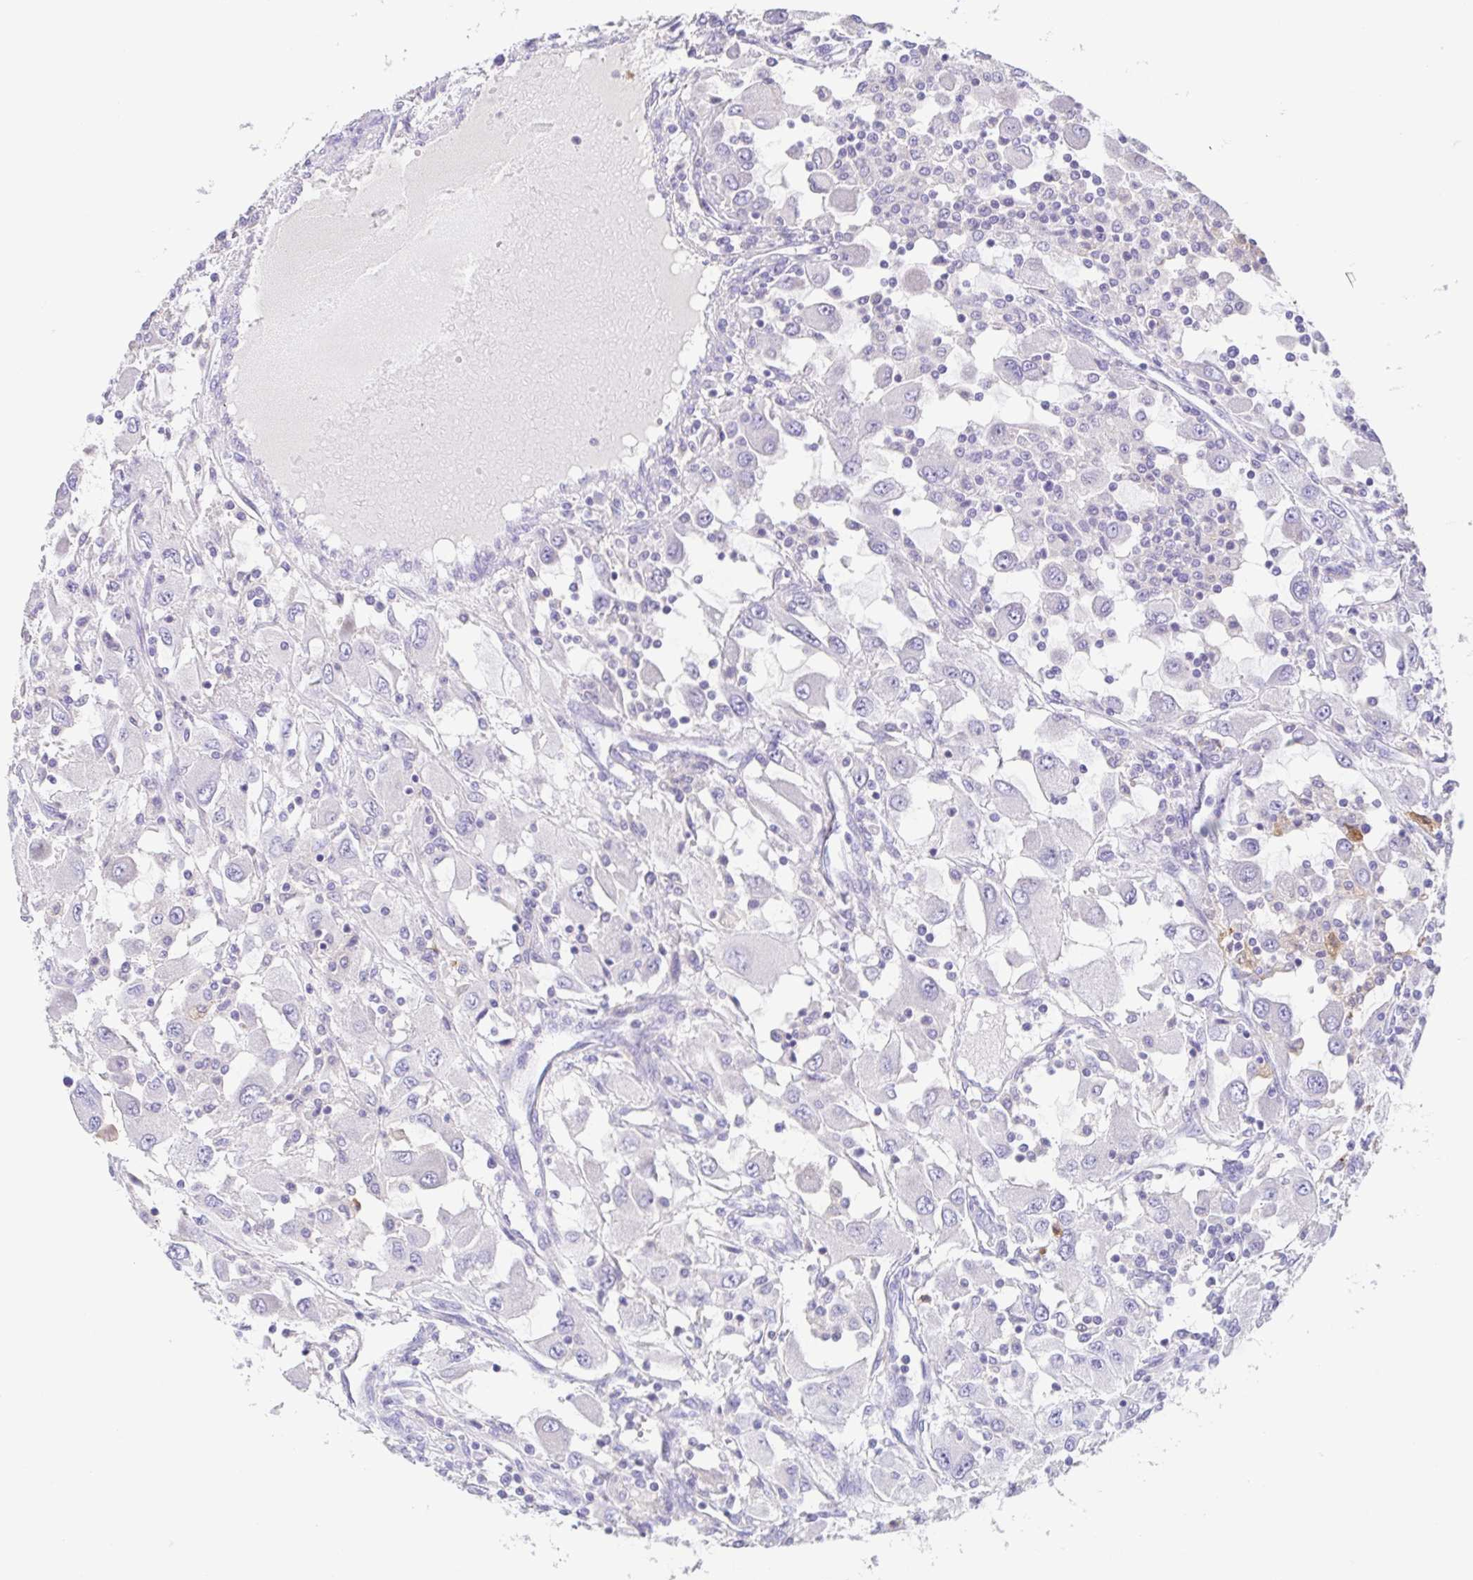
{"staining": {"intensity": "negative", "quantity": "none", "location": "none"}, "tissue": "renal cancer", "cell_type": "Tumor cells", "image_type": "cancer", "snomed": [{"axis": "morphology", "description": "Adenocarcinoma, NOS"}, {"axis": "topography", "description": "Kidney"}], "caption": "A high-resolution histopathology image shows IHC staining of renal cancer, which demonstrates no significant positivity in tumor cells. (DAB (3,3'-diaminobenzidine) immunohistochemistry, high magnification).", "gene": "ARPP21", "patient": {"sex": "female", "age": 67}}